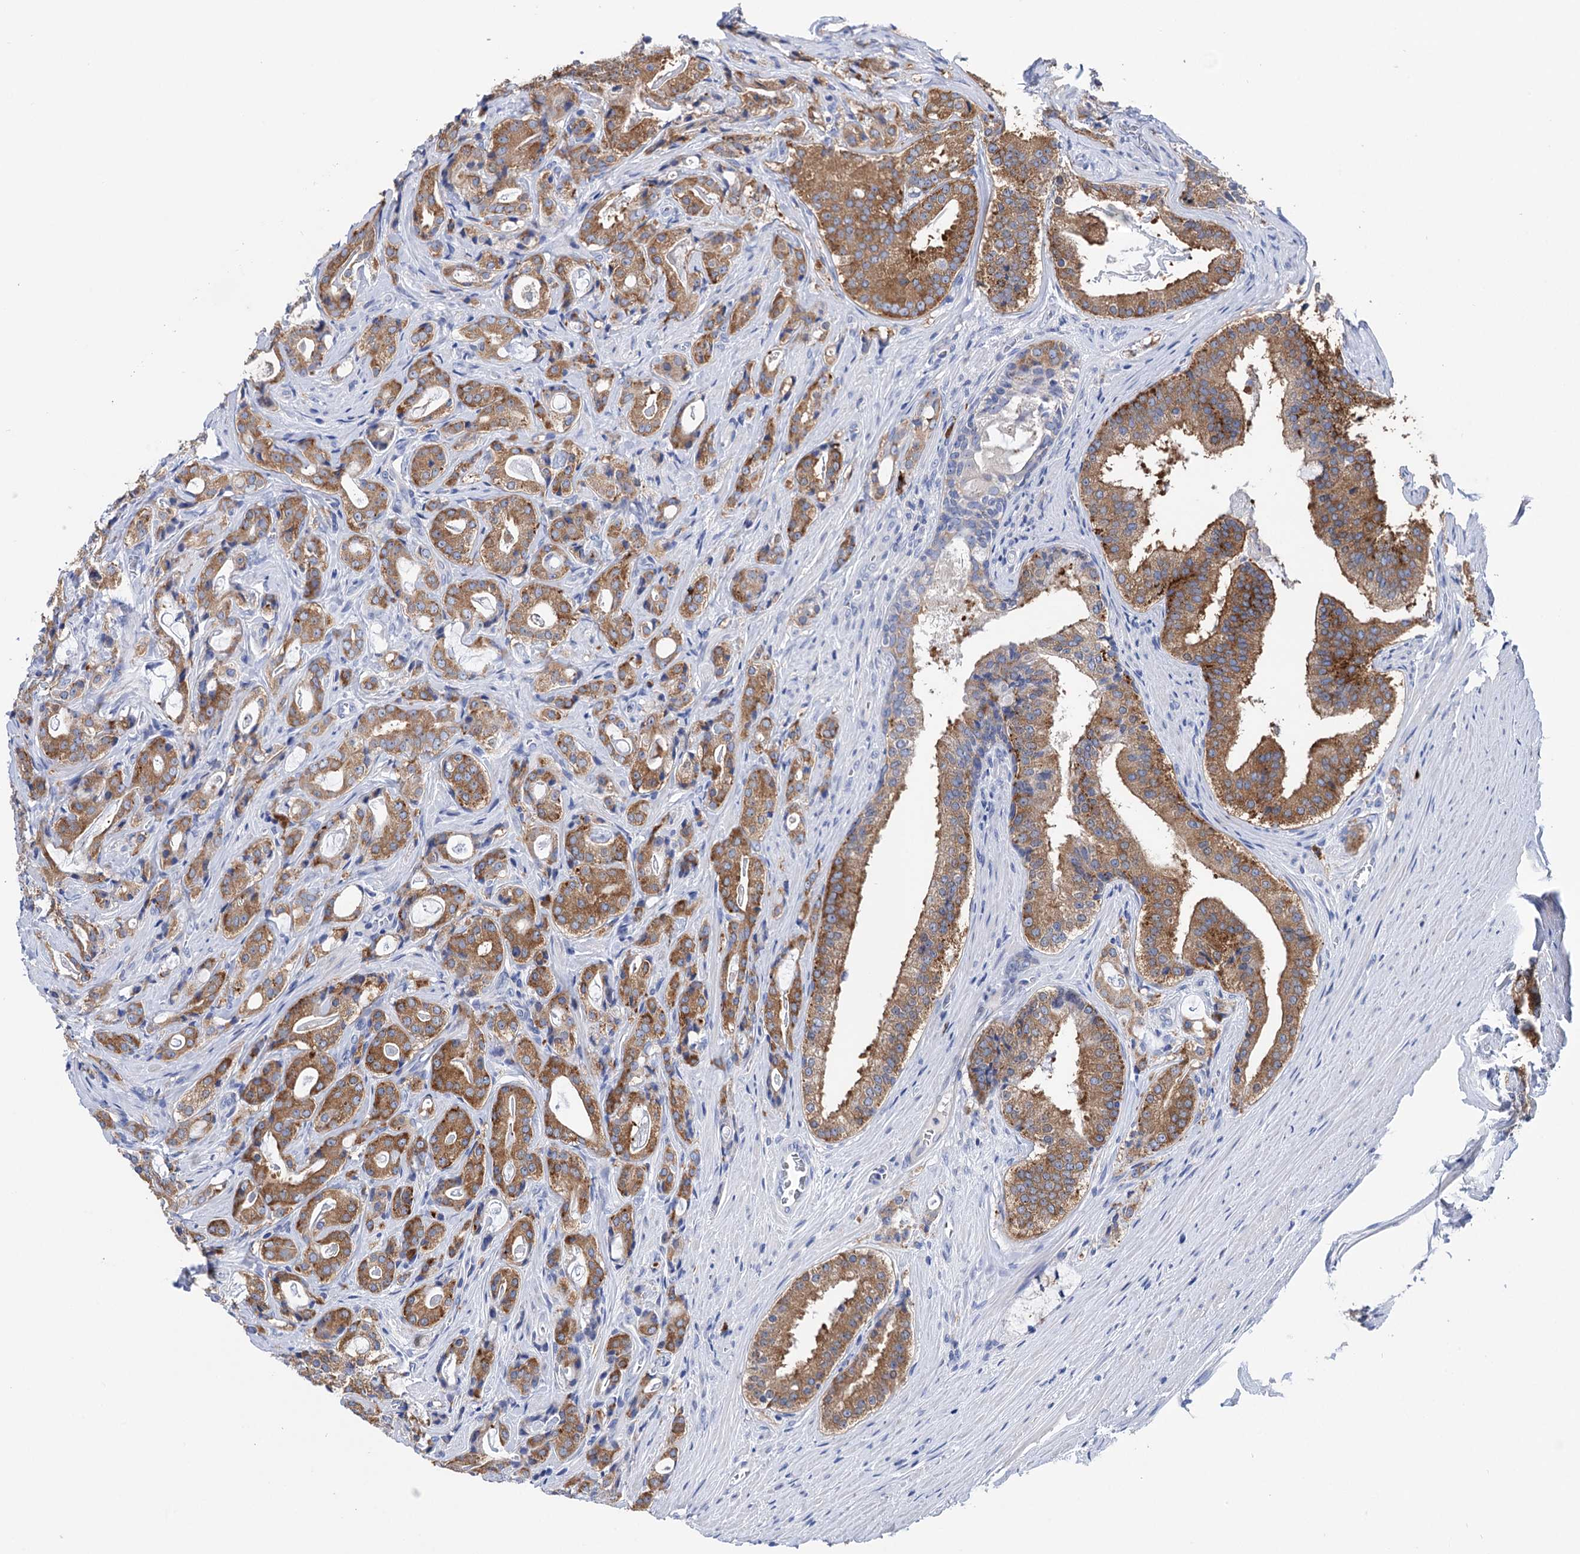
{"staining": {"intensity": "moderate", "quantity": ">75%", "location": "cytoplasmic/membranous"}, "tissue": "prostate cancer", "cell_type": "Tumor cells", "image_type": "cancer", "snomed": [{"axis": "morphology", "description": "Adenocarcinoma, High grade"}, {"axis": "topography", "description": "Prostate"}], "caption": "Immunohistochemical staining of prostate high-grade adenocarcinoma reveals moderate cytoplasmic/membranous protein staining in about >75% of tumor cells.", "gene": "BBS4", "patient": {"sex": "male", "age": 63}}